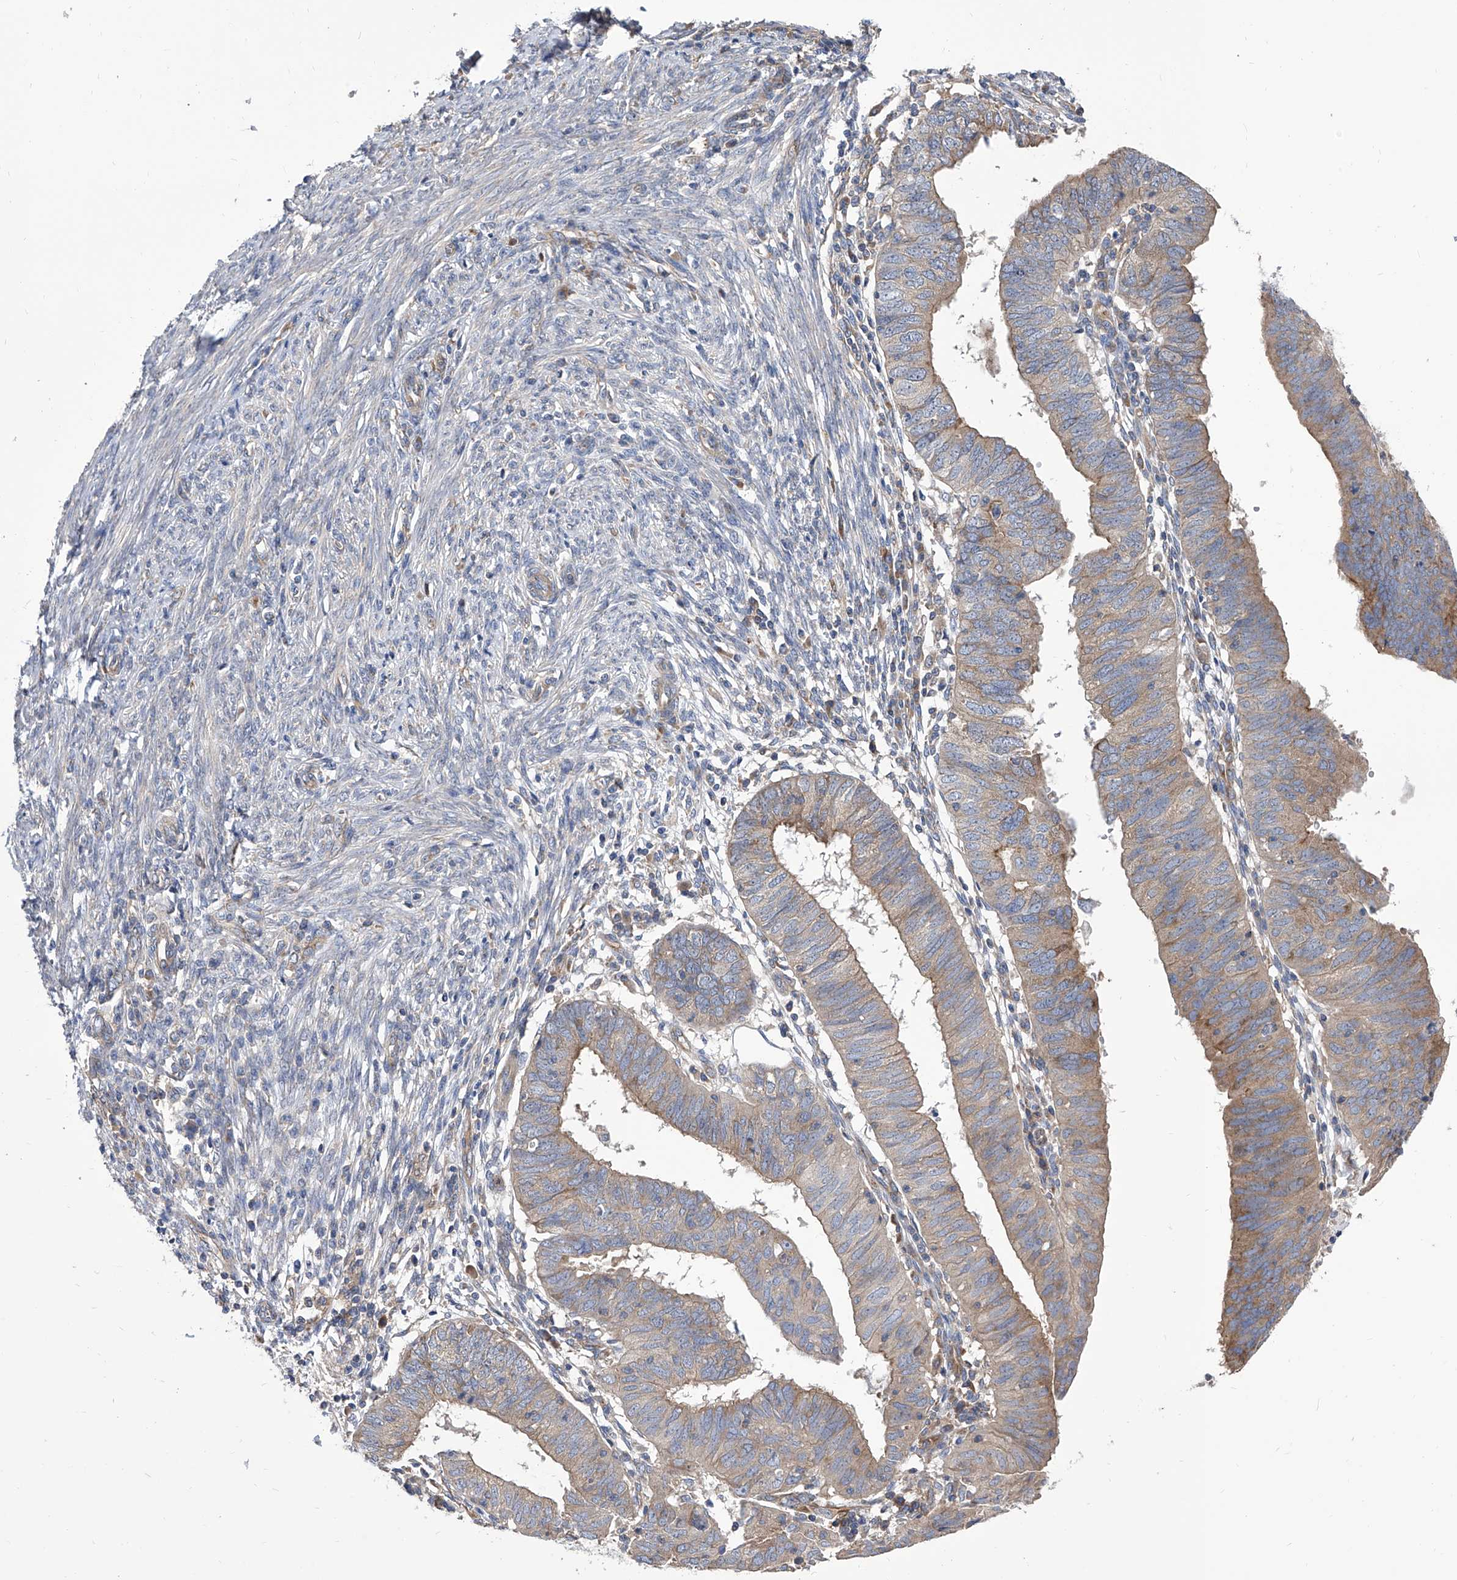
{"staining": {"intensity": "weak", "quantity": "25%-75%", "location": "cytoplasmic/membranous"}, "tissue": "endometrial cancer", "cell_type": "Tumor cells", "image_type": "cancer", "snomed": [{"axis": "morphology", "description": "Adenocarcinoma, NOS"}, {"axis": "topography", "description": "Uterus"}], "caption": "Immunohistochemistry of human endometrial cancer (adenocarcinoma) reveals low levels of weak cytoplasmic/membranous expression in approximately 25%-75% of tumor cells.", "gene": "TJAP1", "patient": {"sex": "female", "age": 77}}